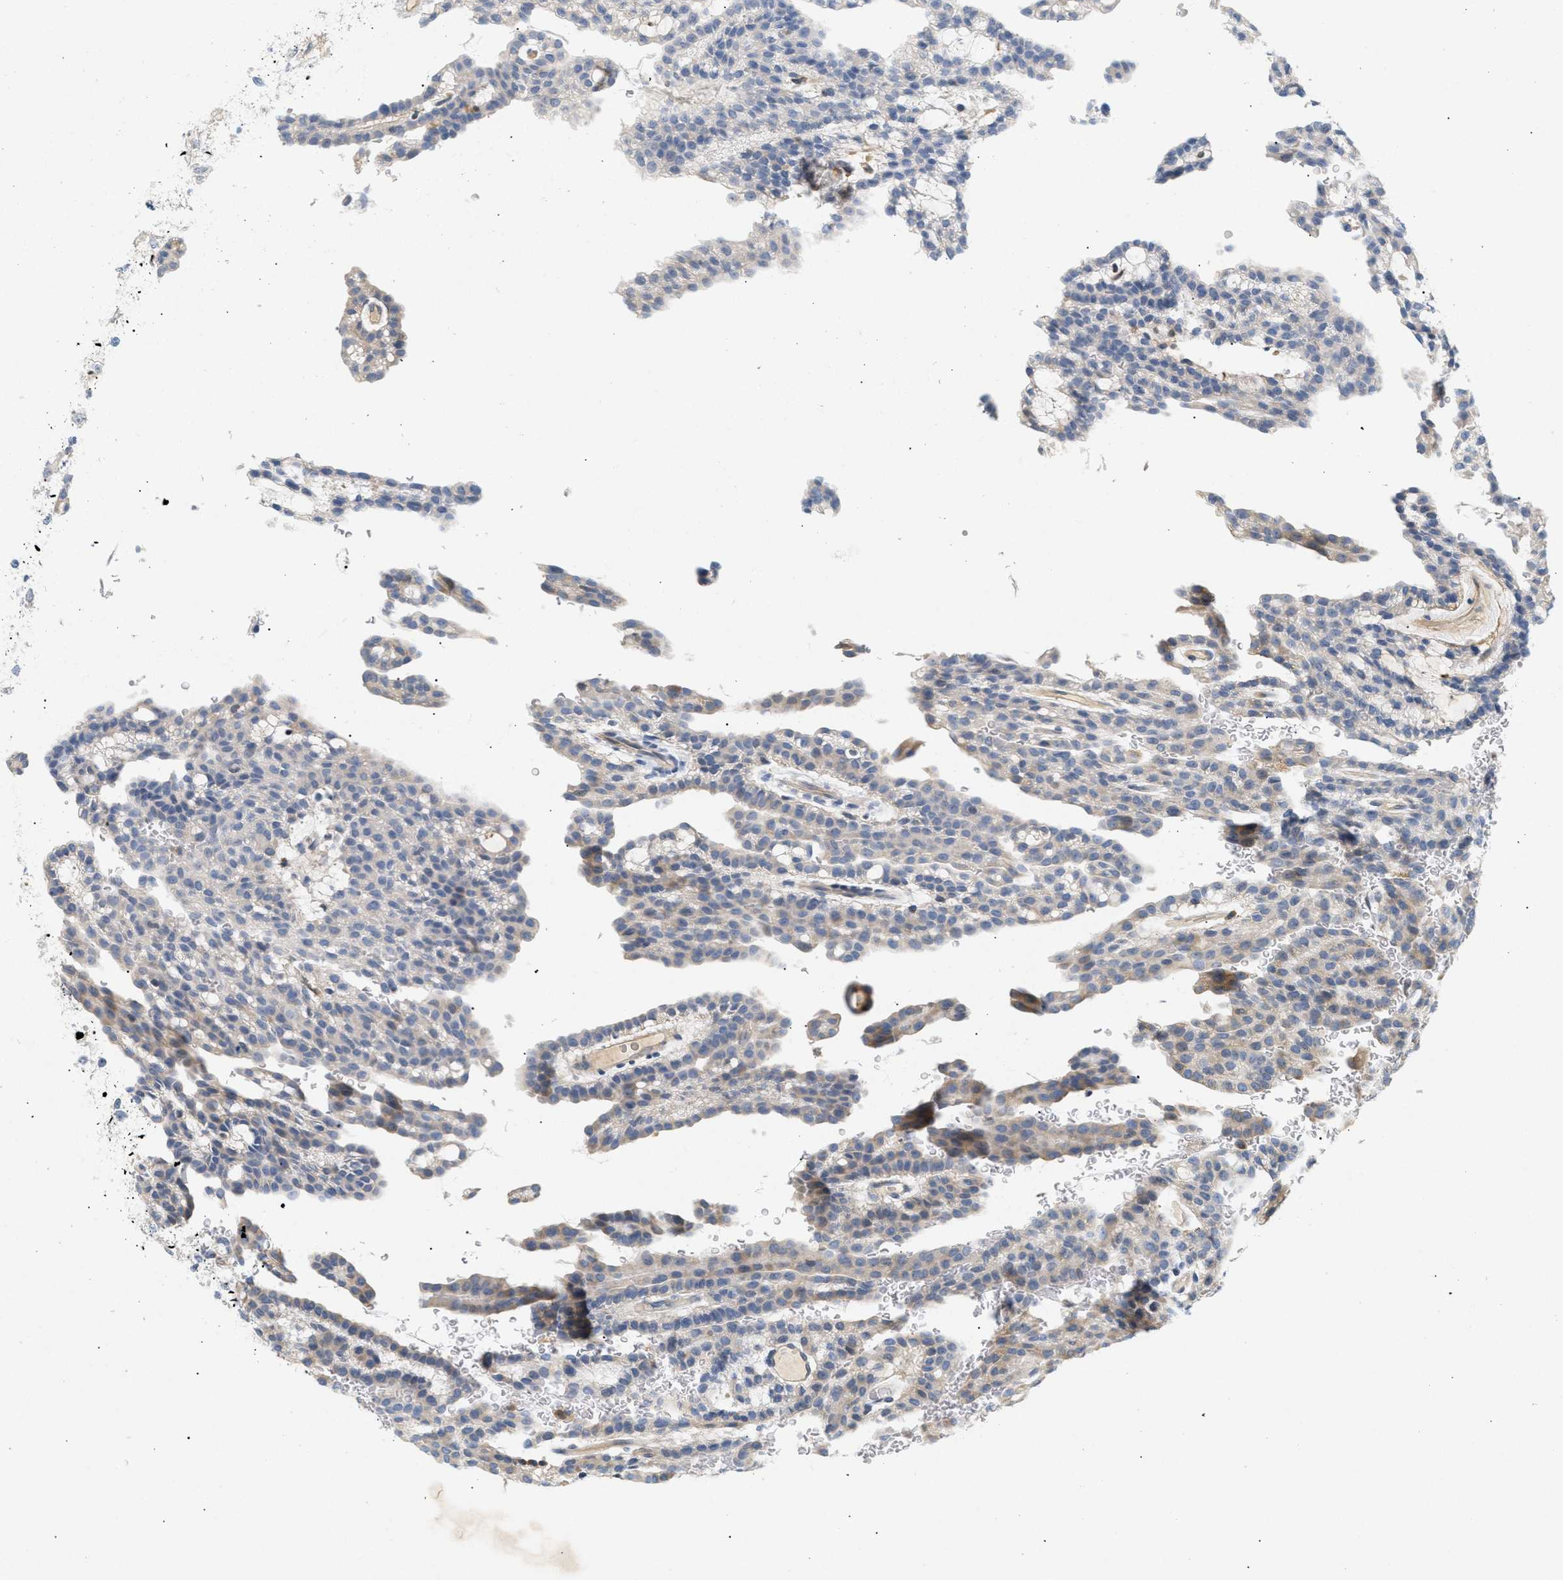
{"staining": {"intensity": "negative", "quantity": "none", "location": "none"}, "tissue": "renal cancer", "cell_type": "Tumor cells", "image_type": "cancer", "snomed": [{"axis": "morphology", "description": "Adenocarcinoma, NOS"}, {"axis": "topography", "description": "Kidney"}], "caption": "Adenocarcinoma (renal) stained for a protein using IHC exhibits no positivity tumor cells.", "gene": "FARS2", "patient": {"sex": "male", "age": 63}}